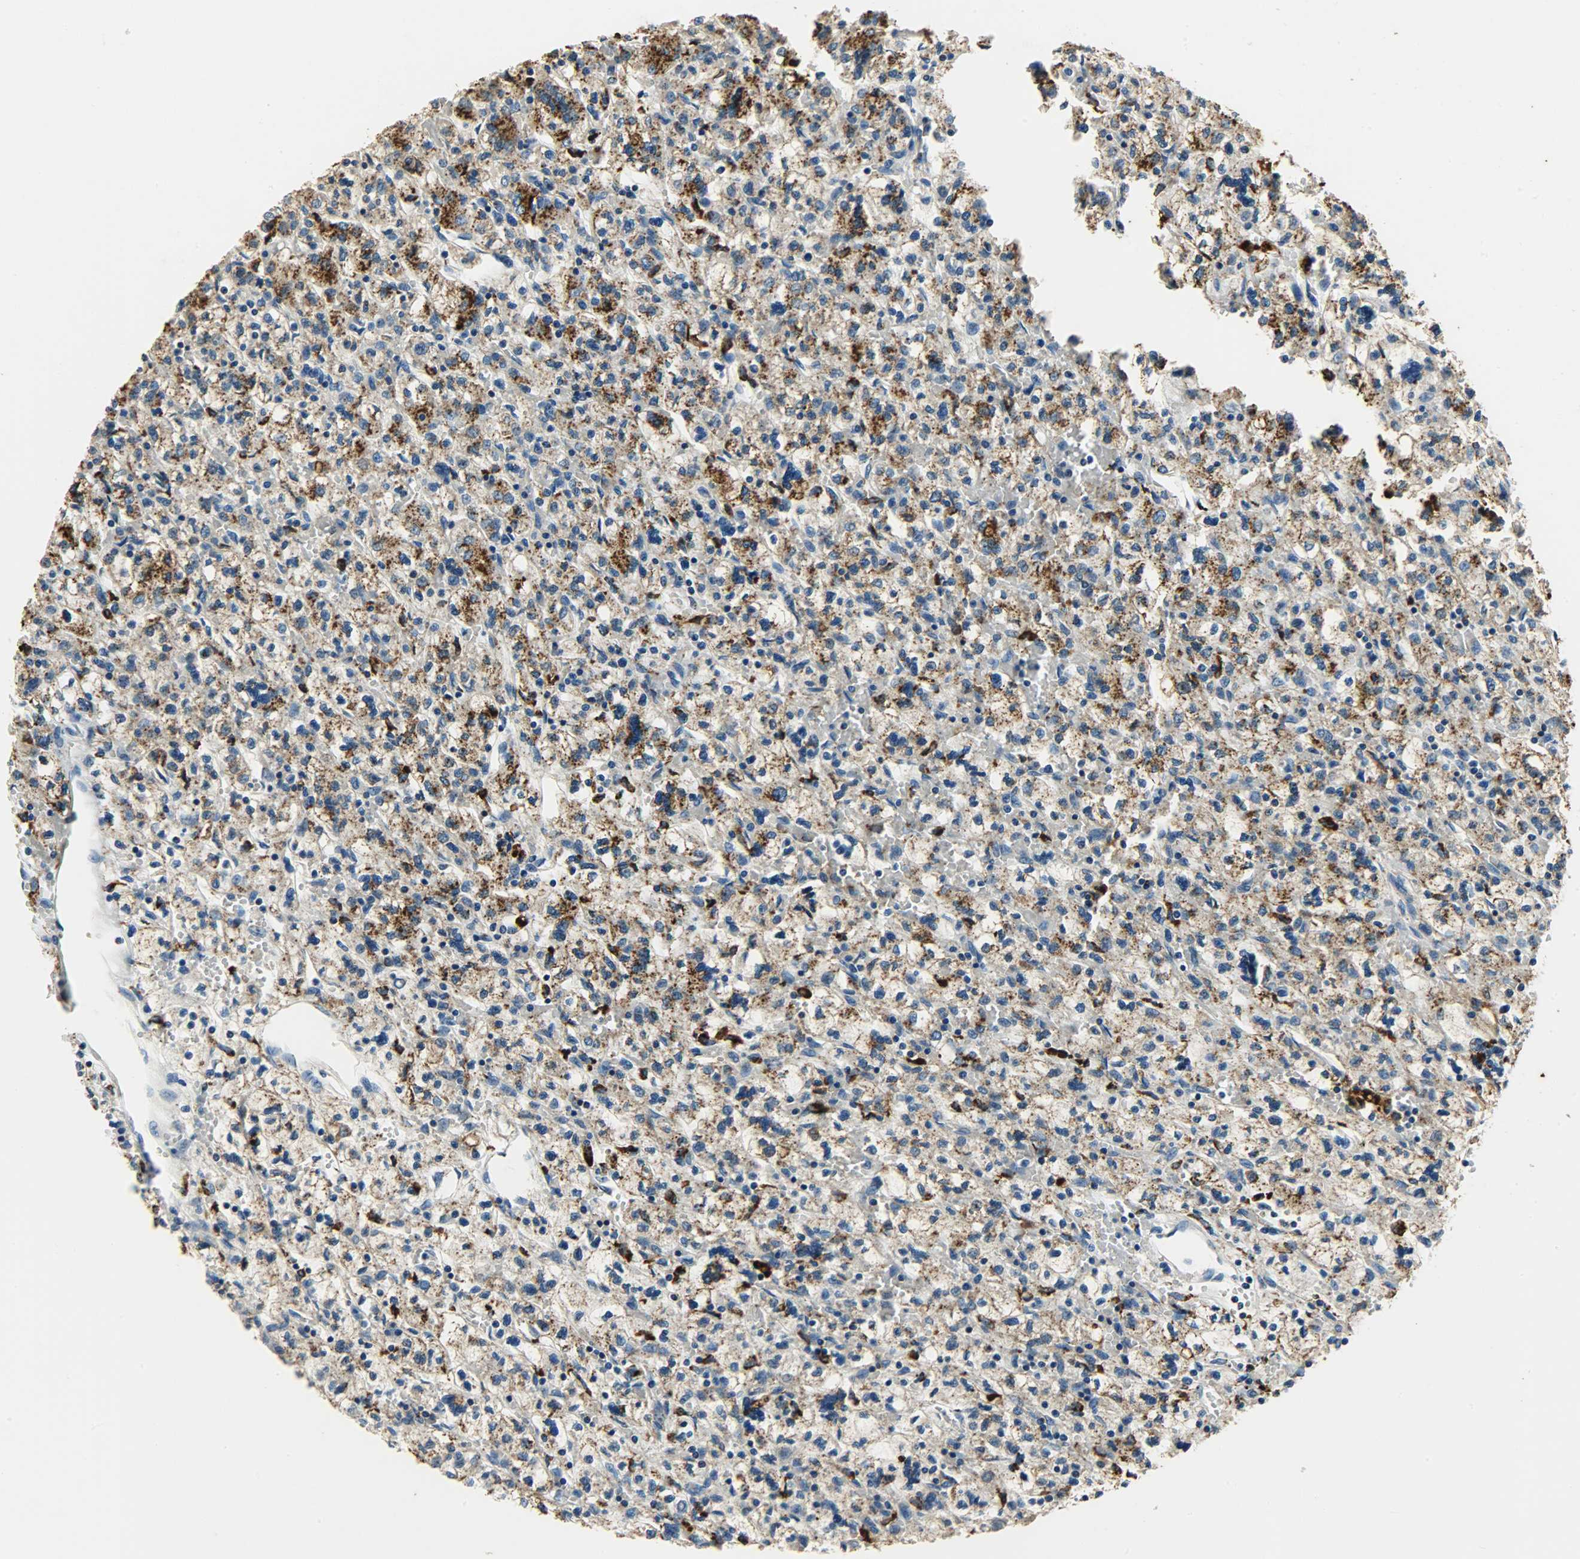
{"staining": {"intensity": "strong", "quantity": "25%-75%", "location": "cytoplasmic/membranous"}, "tissue": "renal cancer", "cell_type": "Tumor cells", "image_type": "cancer", "snomed": [{"axis": "morphology", "description": "Adenocarcinoma, NOS"}, {"axis": "topography", "description": "Kidney"}], "caption": "The micrograph shows a brown stain indicating the presence of a protein in the cytoplasmic/membranous of tumor cells in renal cancer (adenocarcinoma).", "gene": "ASAH1", "patient": {"sex": "female", "age": 83}}